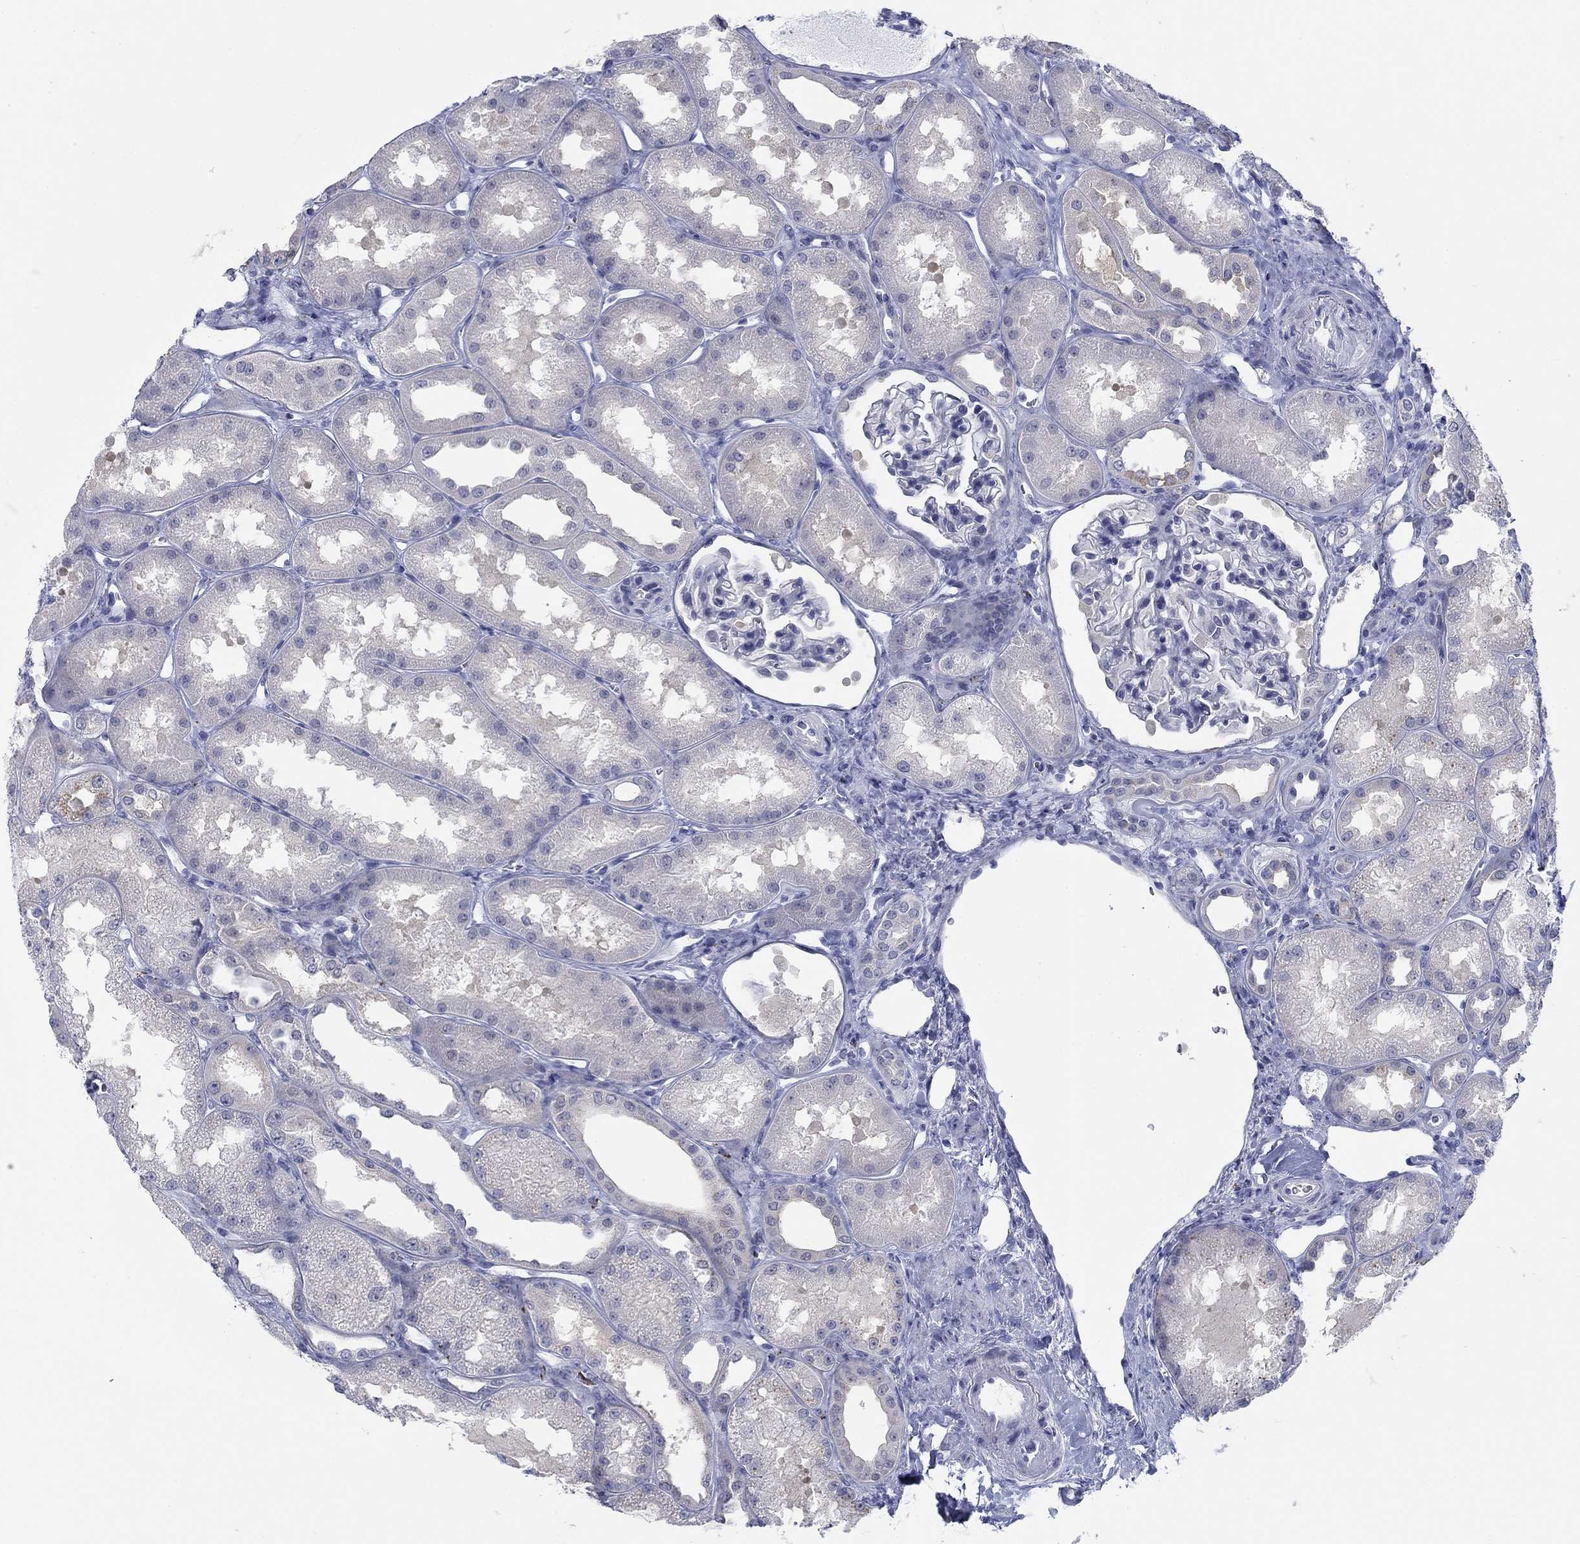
{"staining": {"intensity": "negative", "quantity": "none", "location": "none"}, "tissue": "kidney", "cell_type": "Cells in glomeruli", "image_type": "normal", "snomed": [{"axis": "morphology", "description": "Normal tissue, NOS"}, {"axis": "topography", "description": "Kidney"}], "caption": "Immunohistochemical staining of benign kidney shows no significant staining in cells in glomeruli.", "gene": "DNAL1", "patient": {"sex": "male", "age": 61}}